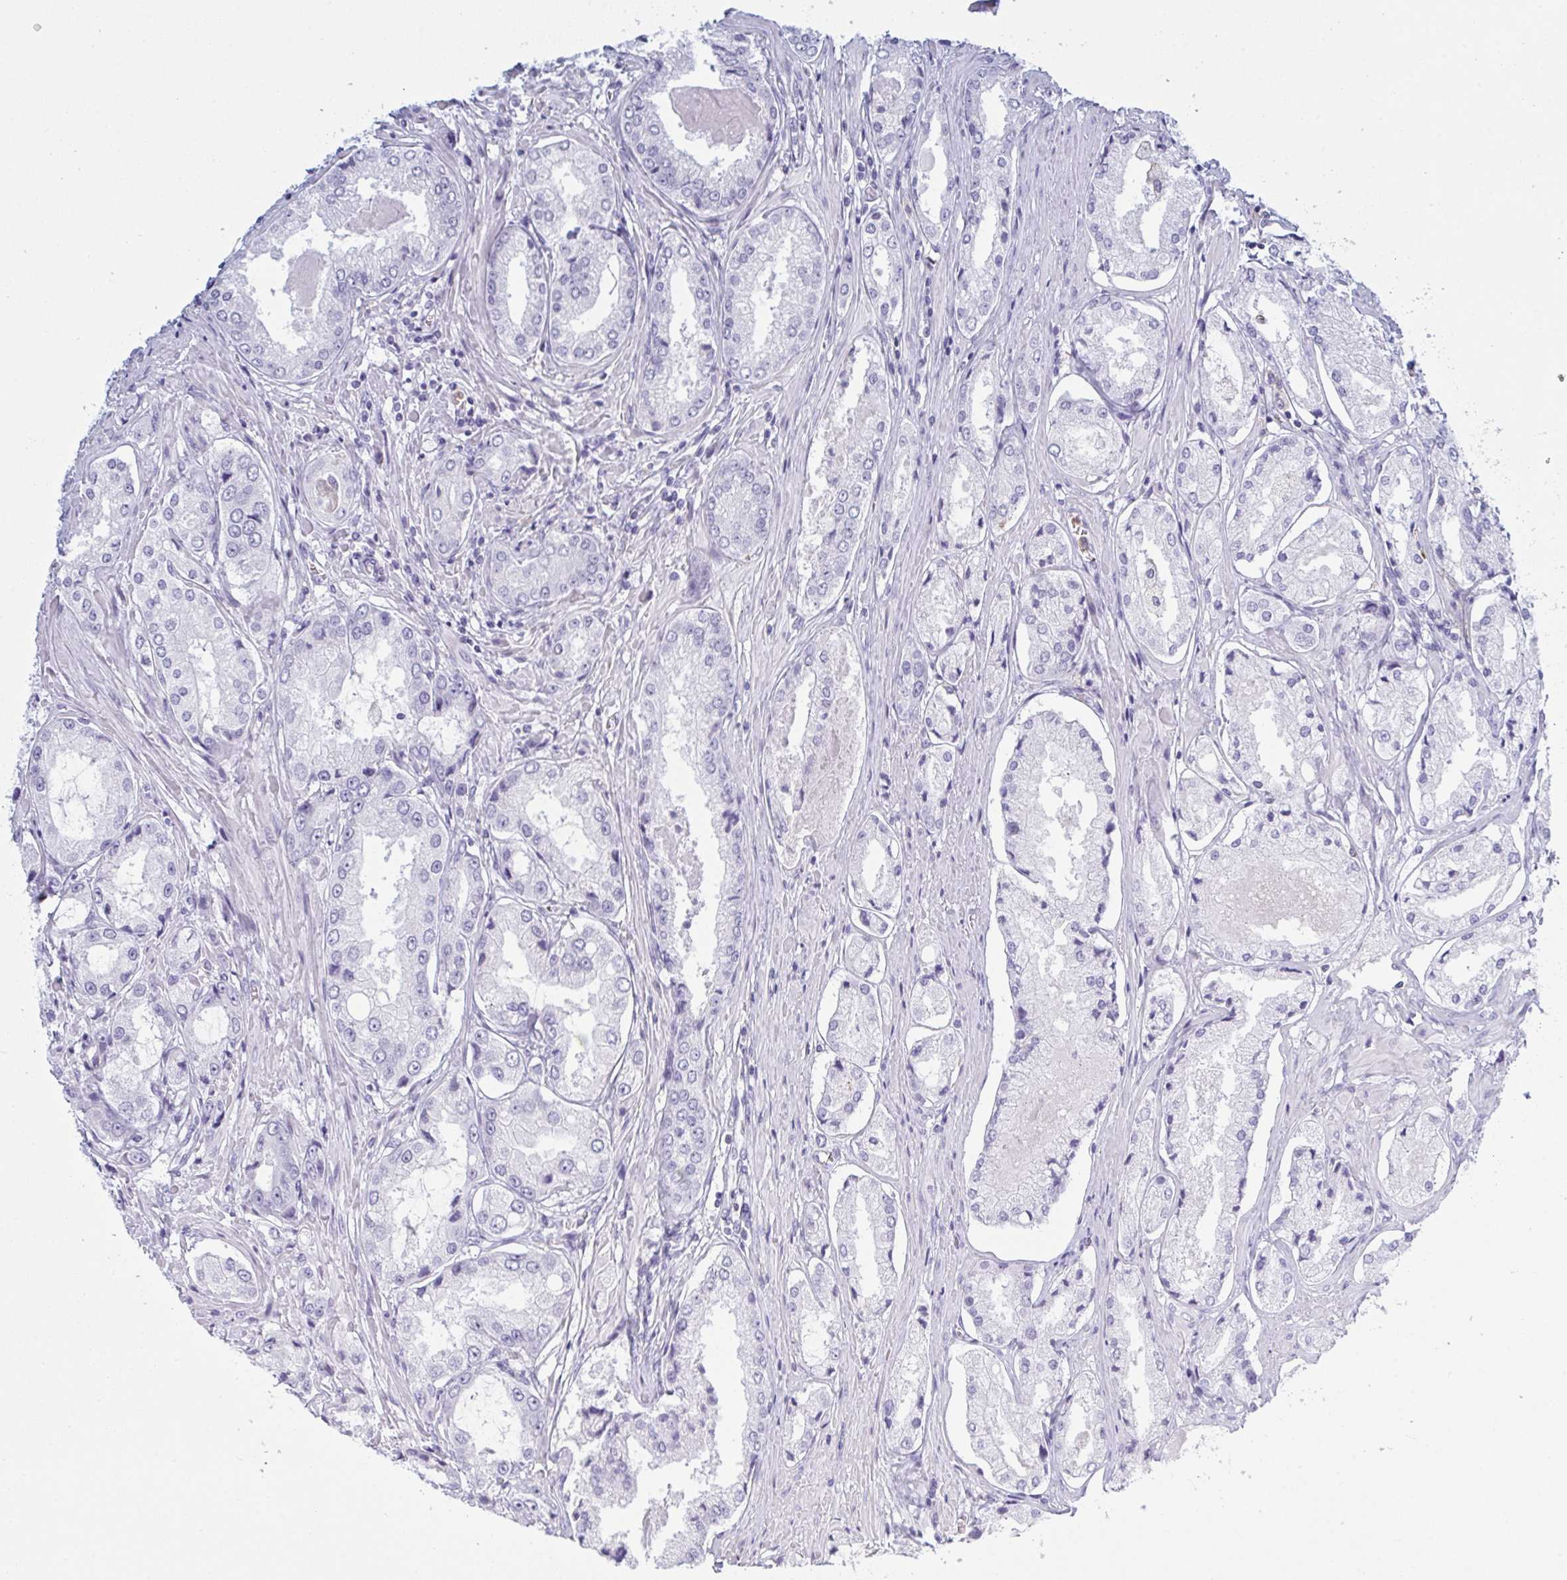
{"staining": {"intensity": "negative", "quantity": "none", "location": "none"}, "tissue": "prostate cancer", "cell_type": "Tumor cells", "image_type": "cancer", "snomed": [{"axis": "morphology", "description": "Adenocarcinoma, Low grade"}, {"axis": "topography", "description": "Prostate"}], "caption": "Micrograph shows no significant protein positivity in tumor cells of adenocarcinoma (low-grade) (prostate).", "gene": "MYO1F", "patient": {"sex": "male", "age": 68}}